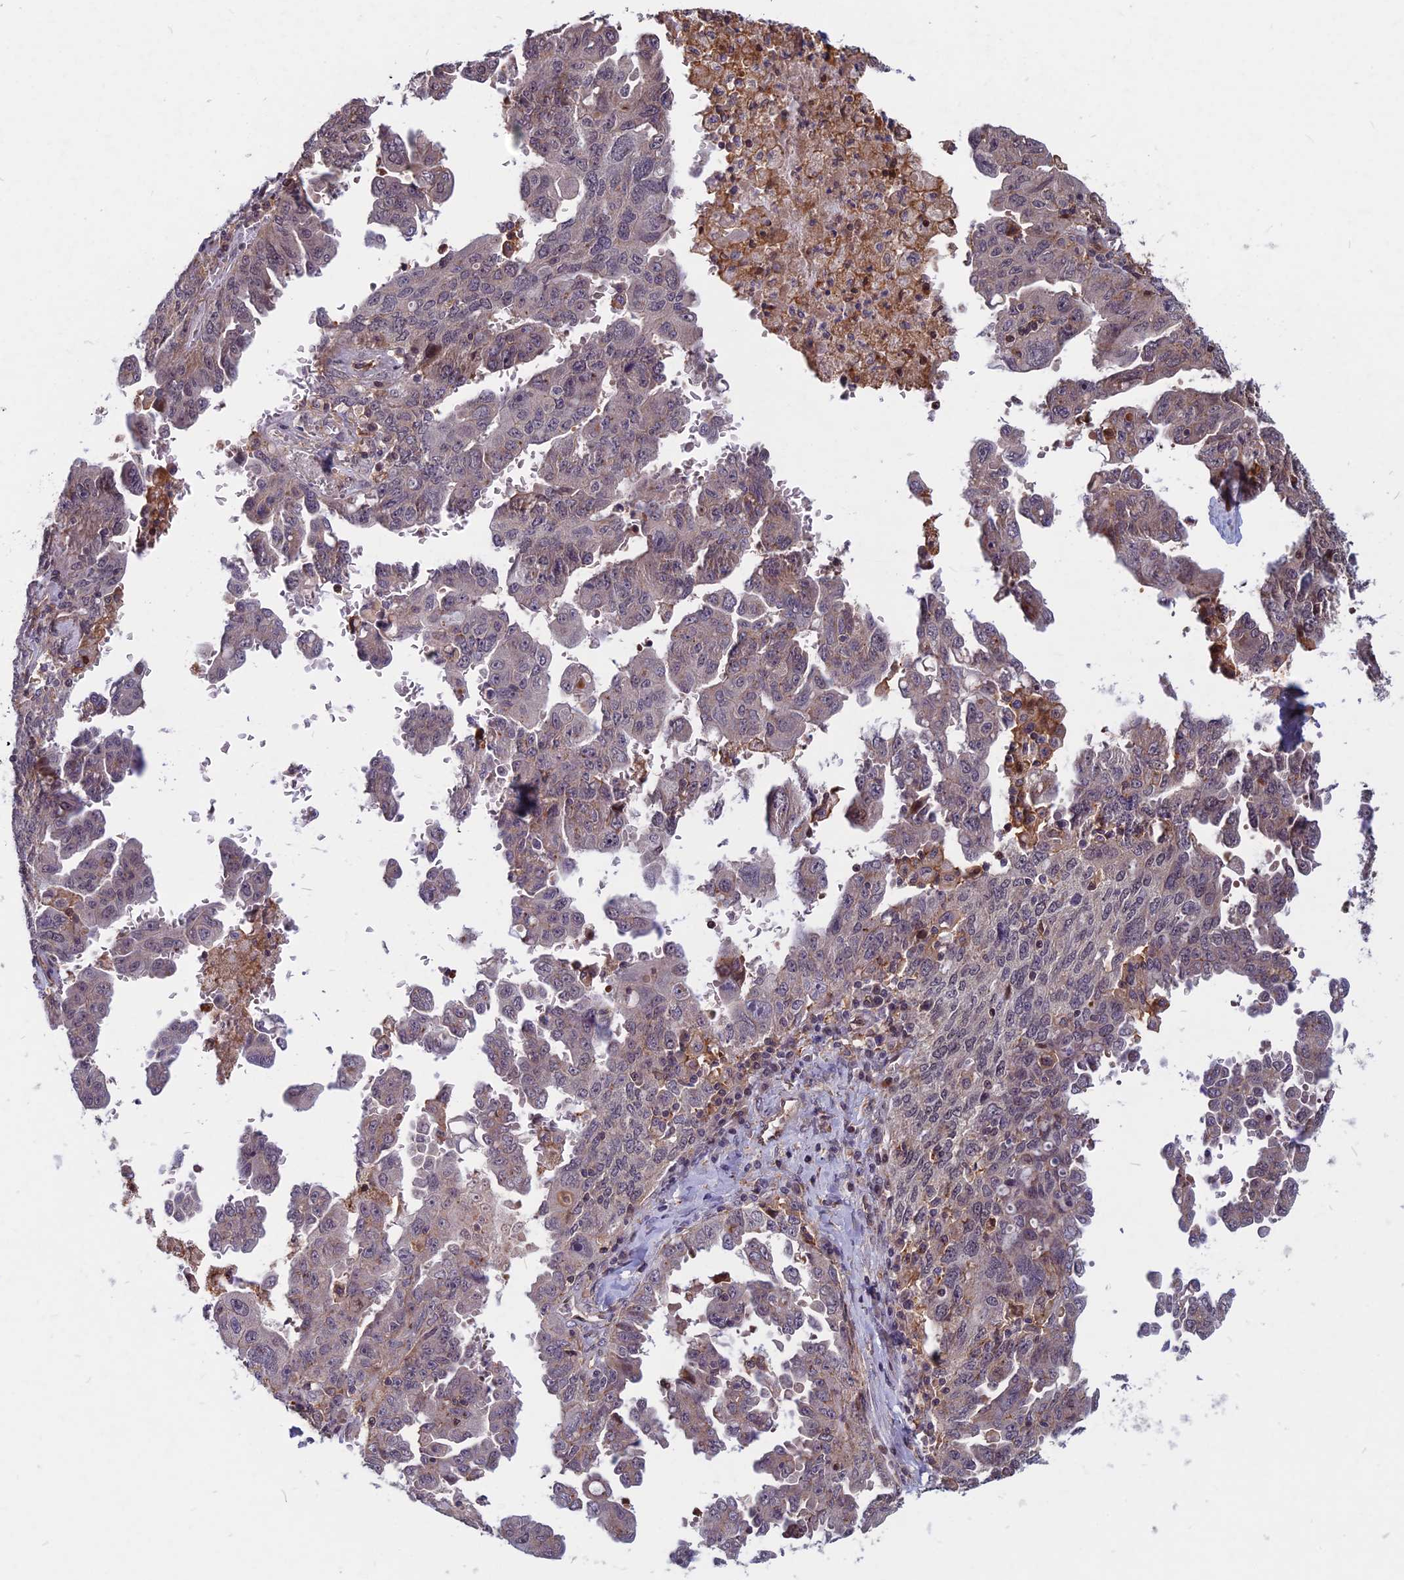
{"staining": {"intensity": "negative", "quantity": "none", "location": "none"}, "tissue": "ovarian cancer", "cell_type": "Tumor cells", "image_type": "cancer", "snomed": [{"axis": "morphology", "description": "Carcinoma, endometroid"}, {"axis": "topography", "description": "Ovary"}], "caption": "Micrograph shows no protein expression in tumor cells of ovarian cancer (endometroid carcinoma) tissue.", "gene": "SPG11", "patient": {"sex": "female", "age": 62}}